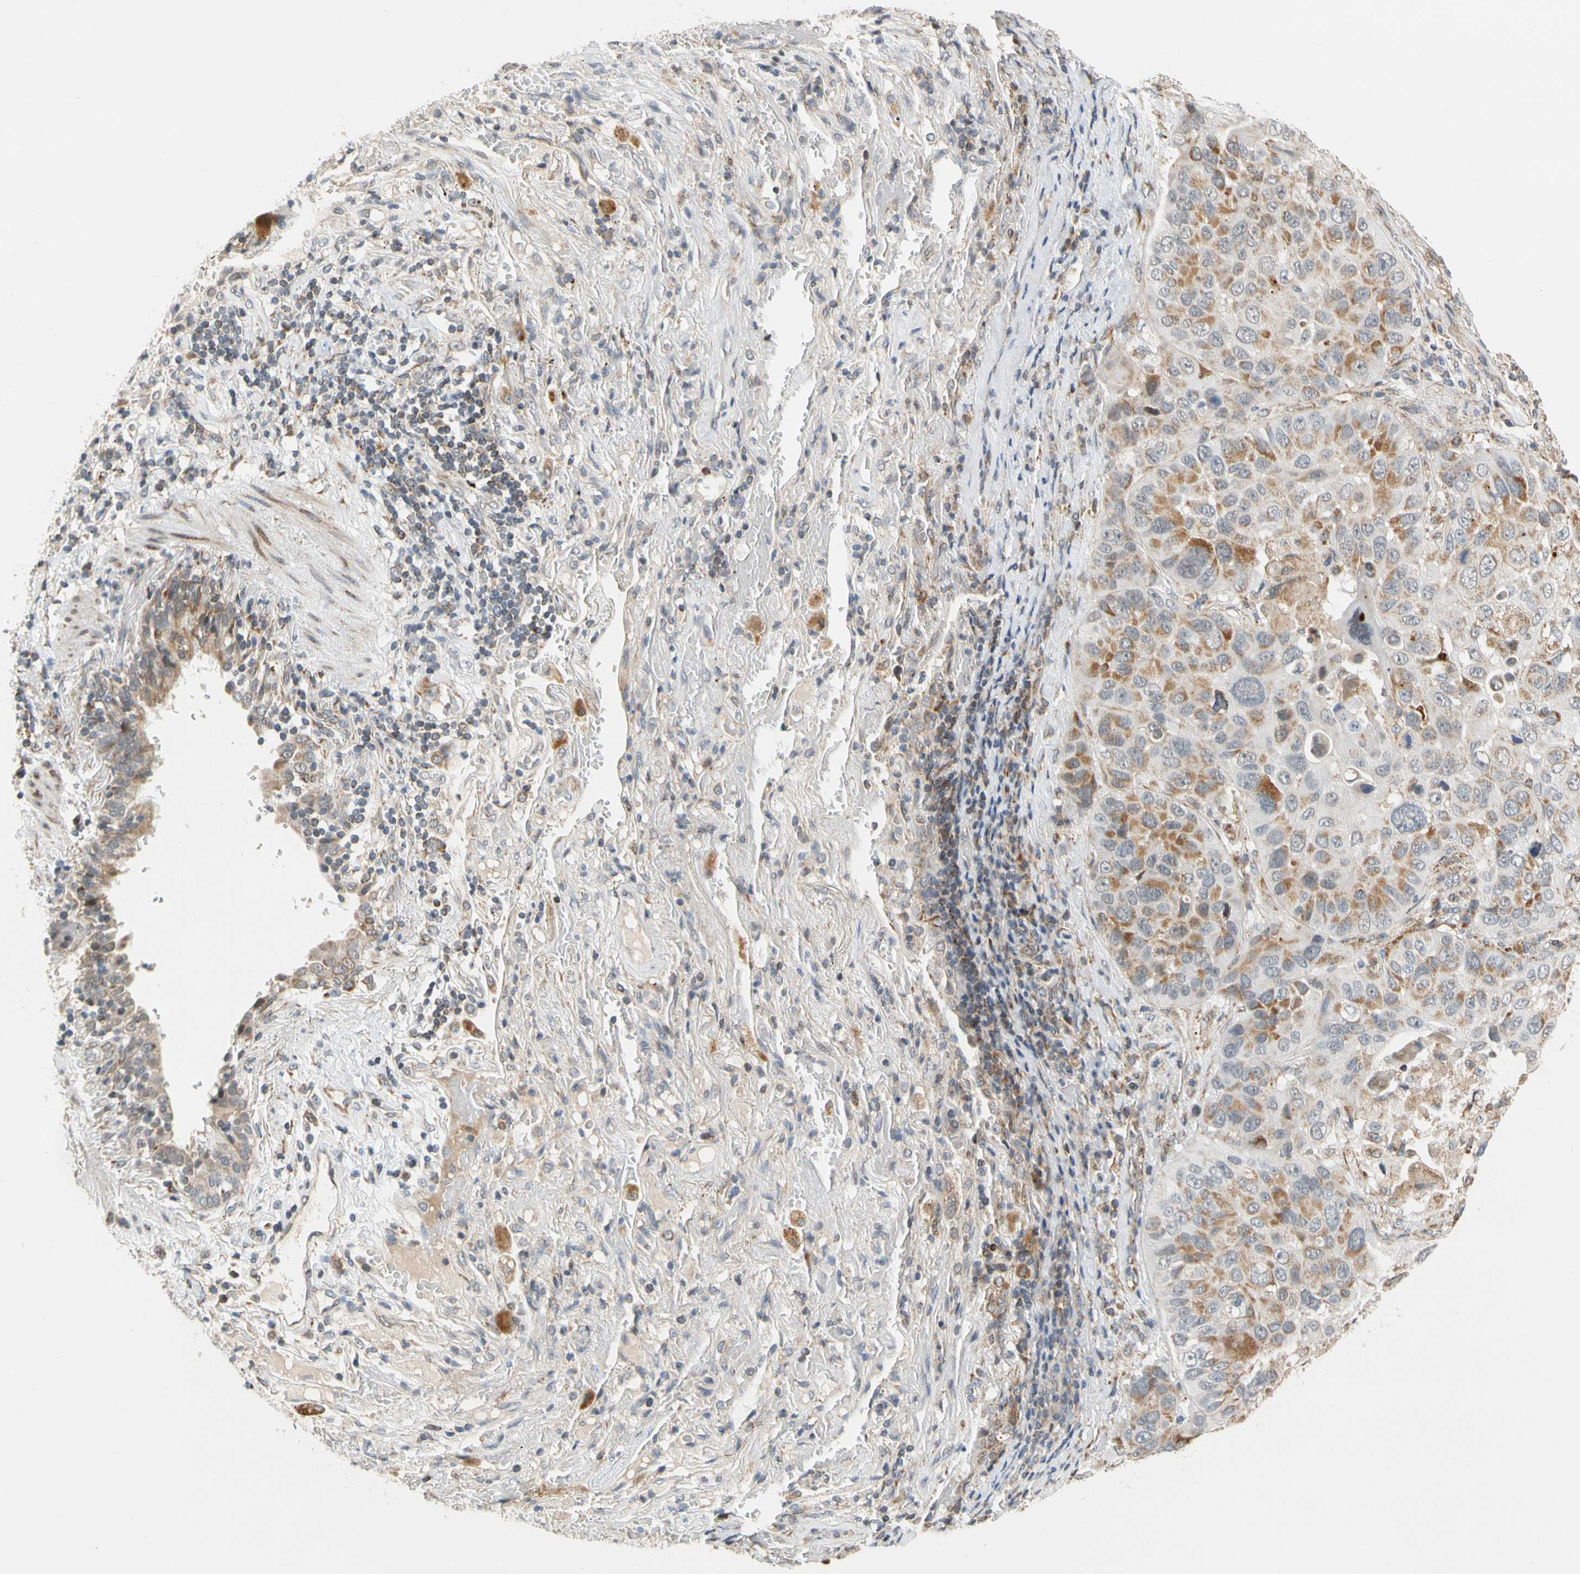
{"staining": {"intensity": "moderate", "quantity": "25%-75%", "location": "cytoplasmic/membranous"}, "tissue": "lung cancer", "cell_type": "Tumor cells", "image_type": "cancer", "snomed": [{"axis": "morphology", "description": "Squamous cell carcinoma, NOS"}, {"axis": "topography", "description": "Lung"}], "caption": "Lung cancer (squamous cell carcinoma) stained for a protein (brown) shows moderate cytoplasmic/membranous positive expression in about 25%-75% of tumor cells.", "gene": "SFXN3", "patient": {"sex": "male", "age": 57}}